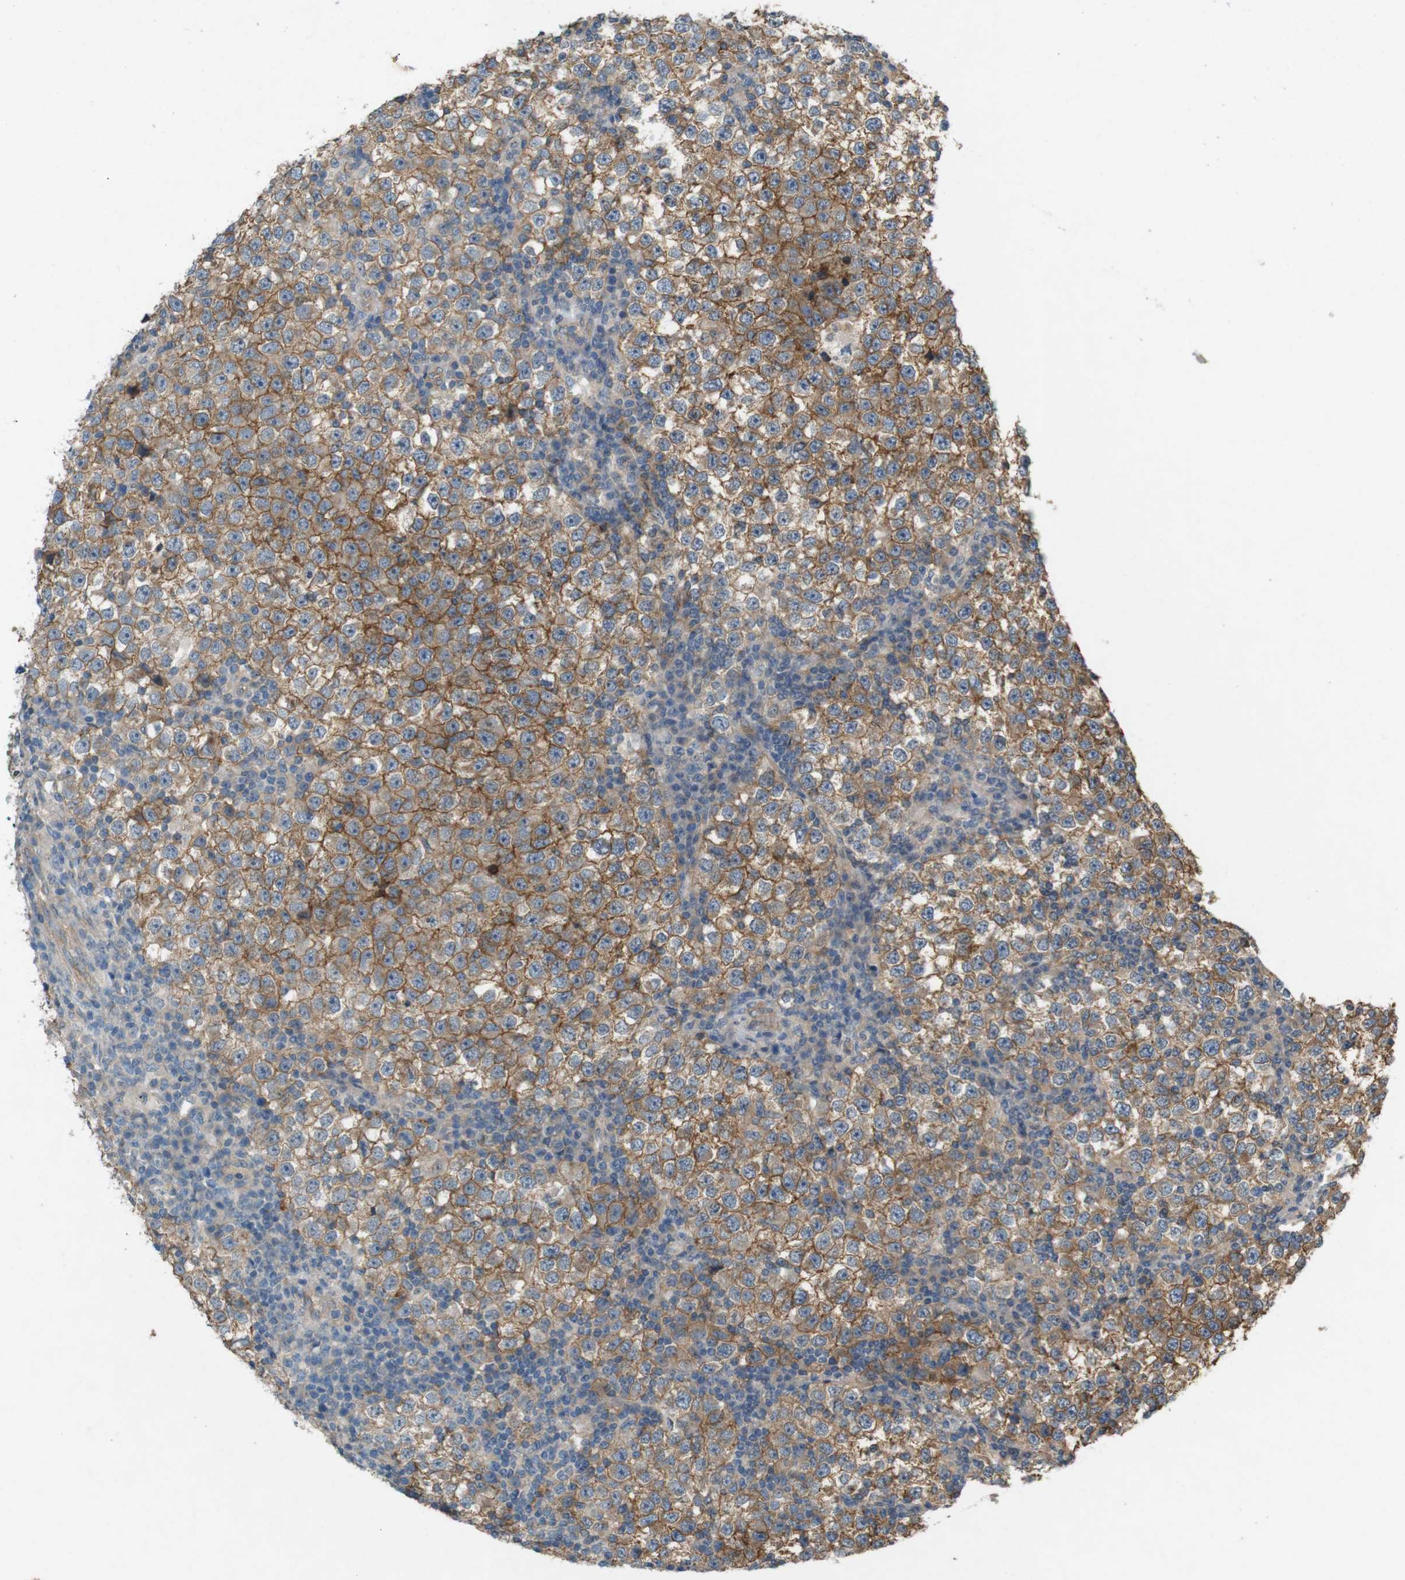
{"staining": {"intensity": "strong", "quantity": ">75%", "location": "cytoplasmic/membranous"}, "tissue": "testis cancer", "cell_type": "Tumor cells", "image_type": "cancer", "snomed": [{"axis": "morphology", "description": "Seminoma, NOS"}, {"axis": "topography", "description": "Testis"}], "caption": "Human testis cancer (seminoma) stained with a protein marker demonstrates strong staining in tumor cells.", "gene": "PVR", "patient": {"sex": "male", "age": 65}}